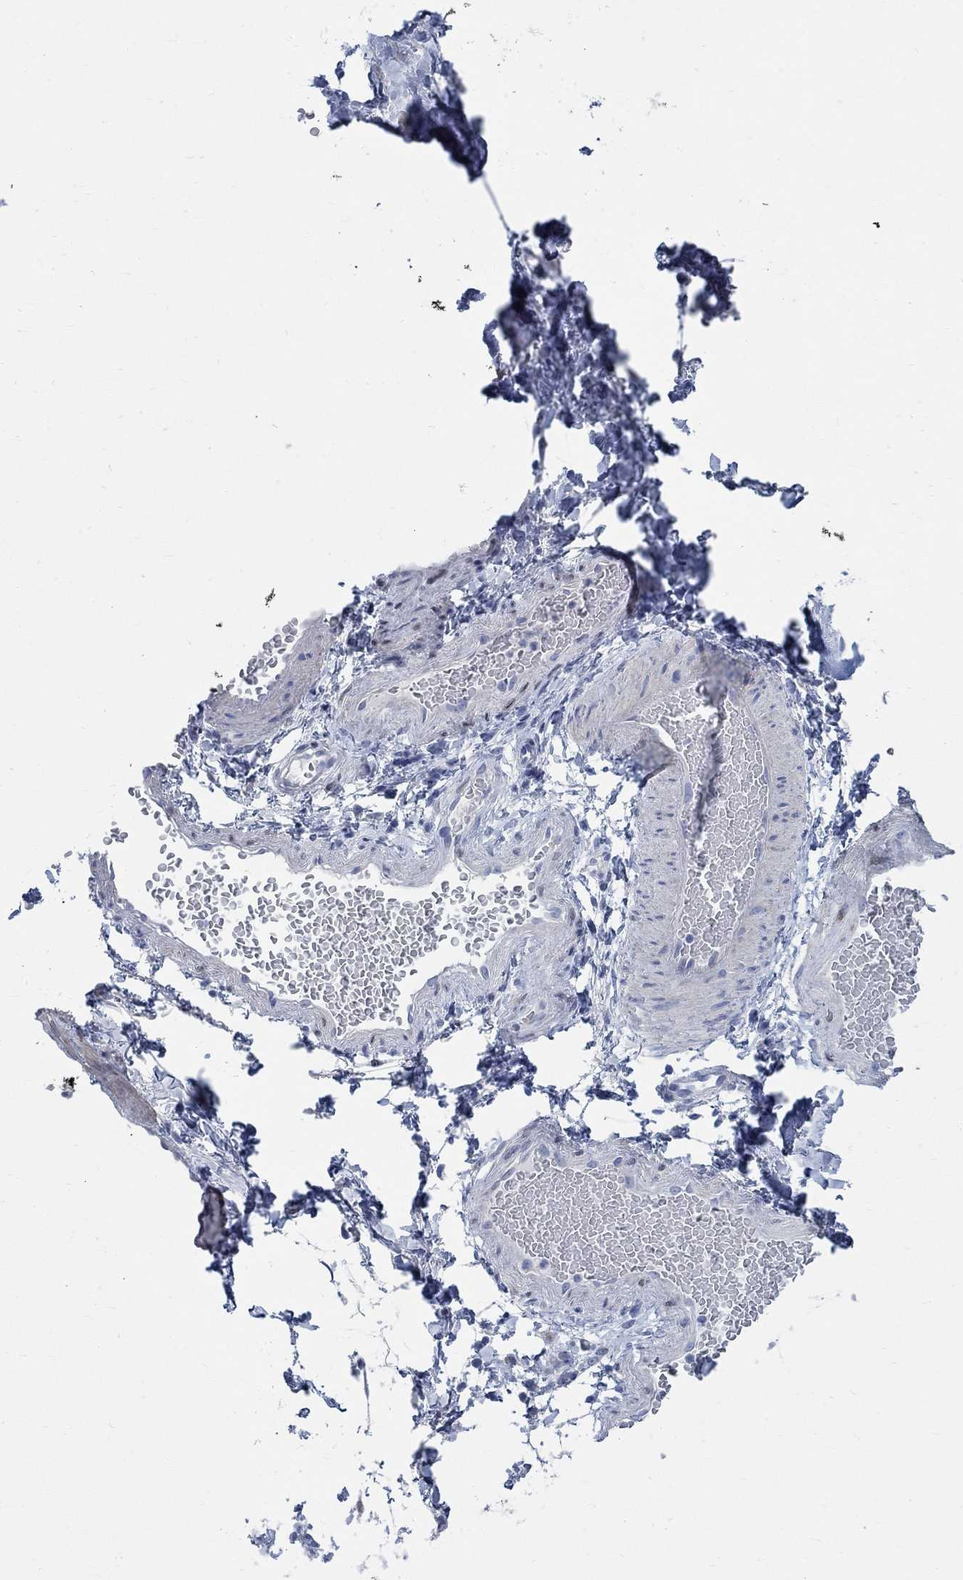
{"staining": {"intensity": "negative", "quantity": "none", "location": "none"}, "tissue": "soft tissue", "cell_type": "Fibroblasts", "image_type": "normal", "snomed": [{"axis": "morphology", "description": "Normal tissue, NOS"}, {"axis": "topography", "description": "Vascular tissue"}, {"axis": "topography", "description": "Peripheral nerve tissue"}], "caption": "There is no significant expression in fibroblasts of soft tissue. (DAB immunohistochemistry (IHC) with hematoxylin counter stain).", "gene": "RBM20", "patient": {"sex": "male", "age": 23}}